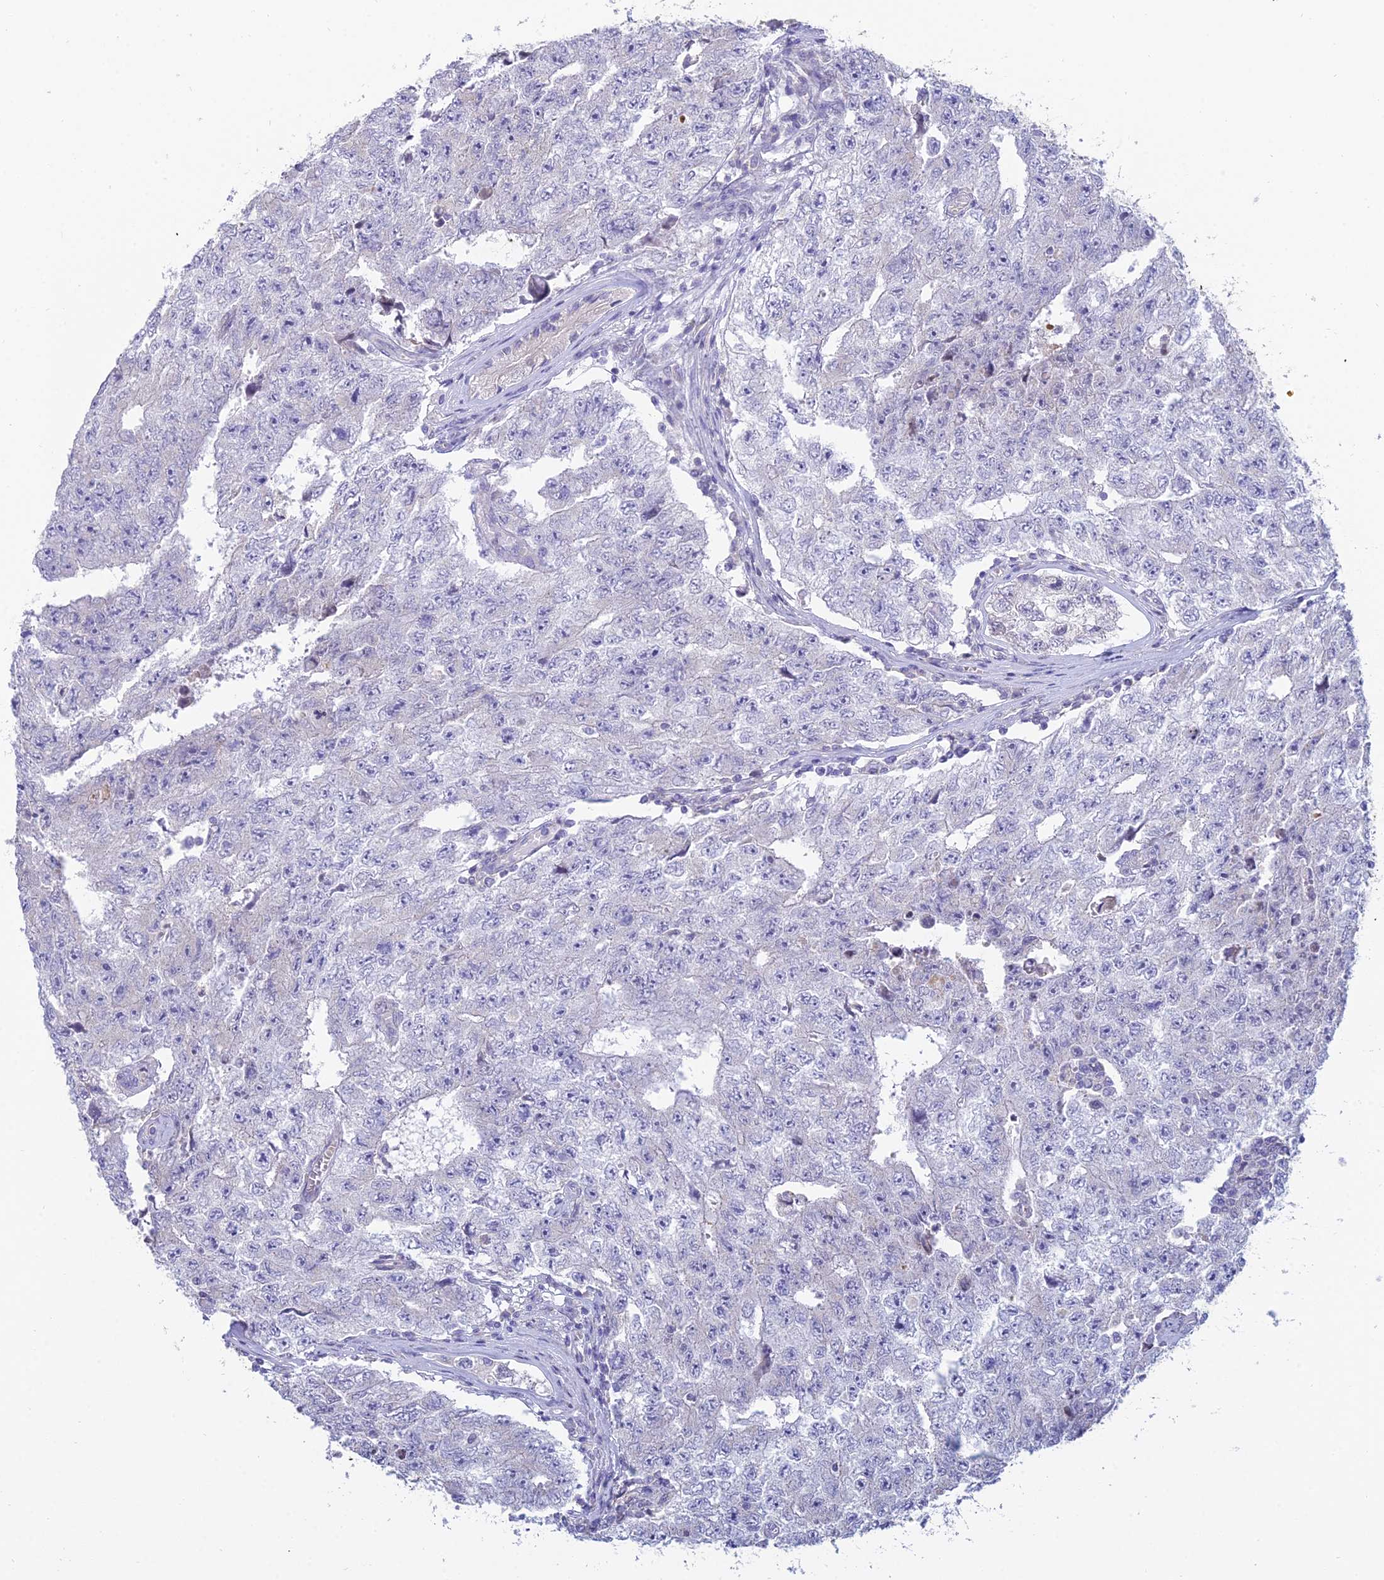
{"staining": {"intensity": "negative", "quantity": "none", "location": "none"}, "tissue": "testis cancer", "cell_type": "Tumor cells", "image_type": "cancer", "snomed": [{"axis": "morphology", "description": "Carcinoma, Embryonal, NOS"}, {"axis": "topography", "description": "Testis"}], "caption": "Protein analysis of embryonal carcinoma (testis) displays no significant staining in tumor cells. Nuclei are stained in blue.", "gene": "CFAP206", "patient": {"sex": "male", "age": 17}}